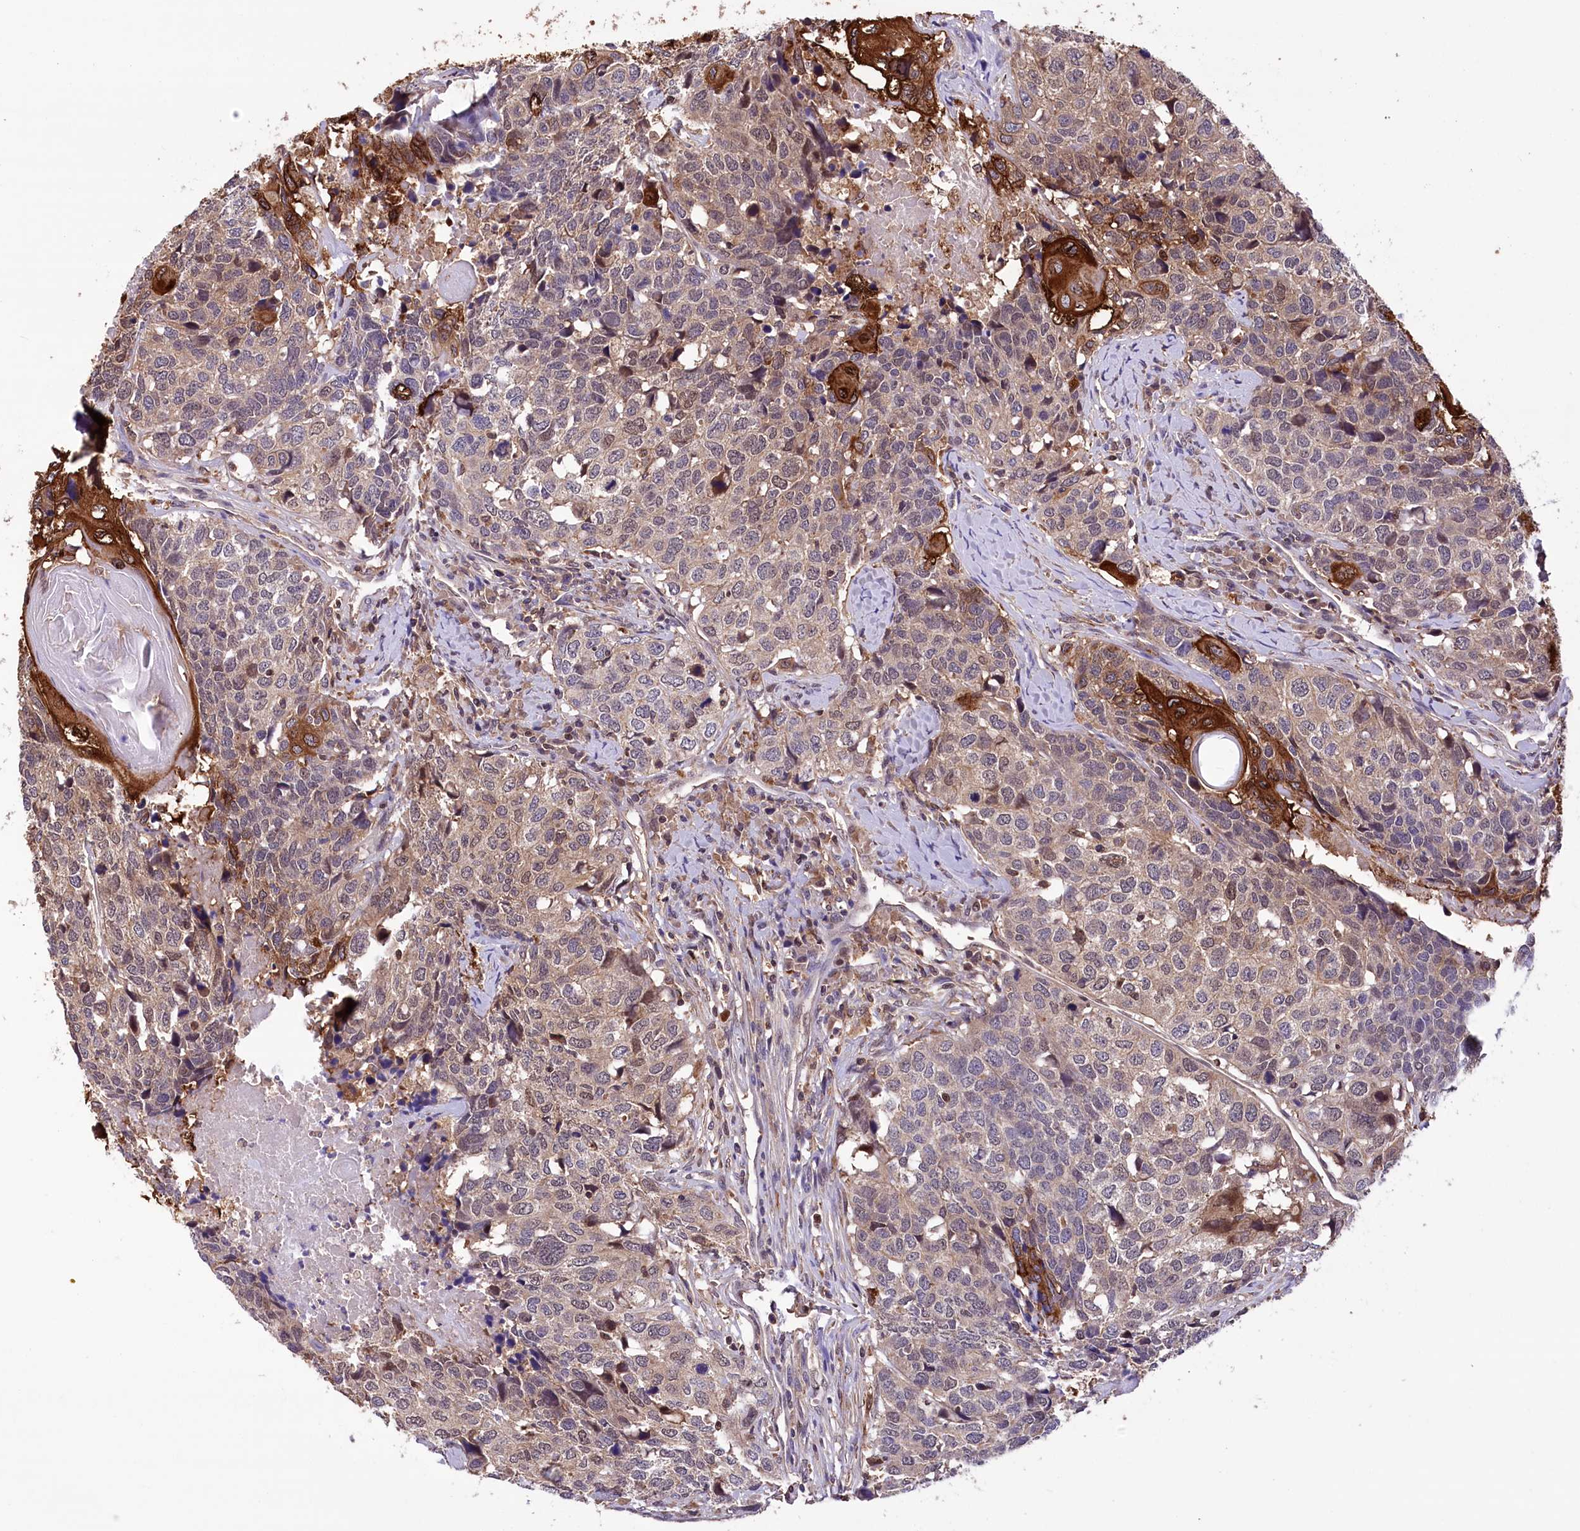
{"staining": {"intensity": "strong", "quantity": "<25%", "location": "cytoplasmic/membranous"}, "tissue": "head and neck cancer", "cell_type": "Tumor cells", "image_type": "cancer", "snomed": [{"axis": "morphology", "description": "Squamous cell carcinoma, NOS"}, {"axis": "topography", "description": "Head-Neck"}], "caption": "Human squamous cell carcinoma (head and neck) stained for a protein (brown) exhibits strong cytoplasmic/membranous positive staining in about <25% of tumor cells.", "gene": "DPP3", "patient": {"sex": "male", "age": 66}}